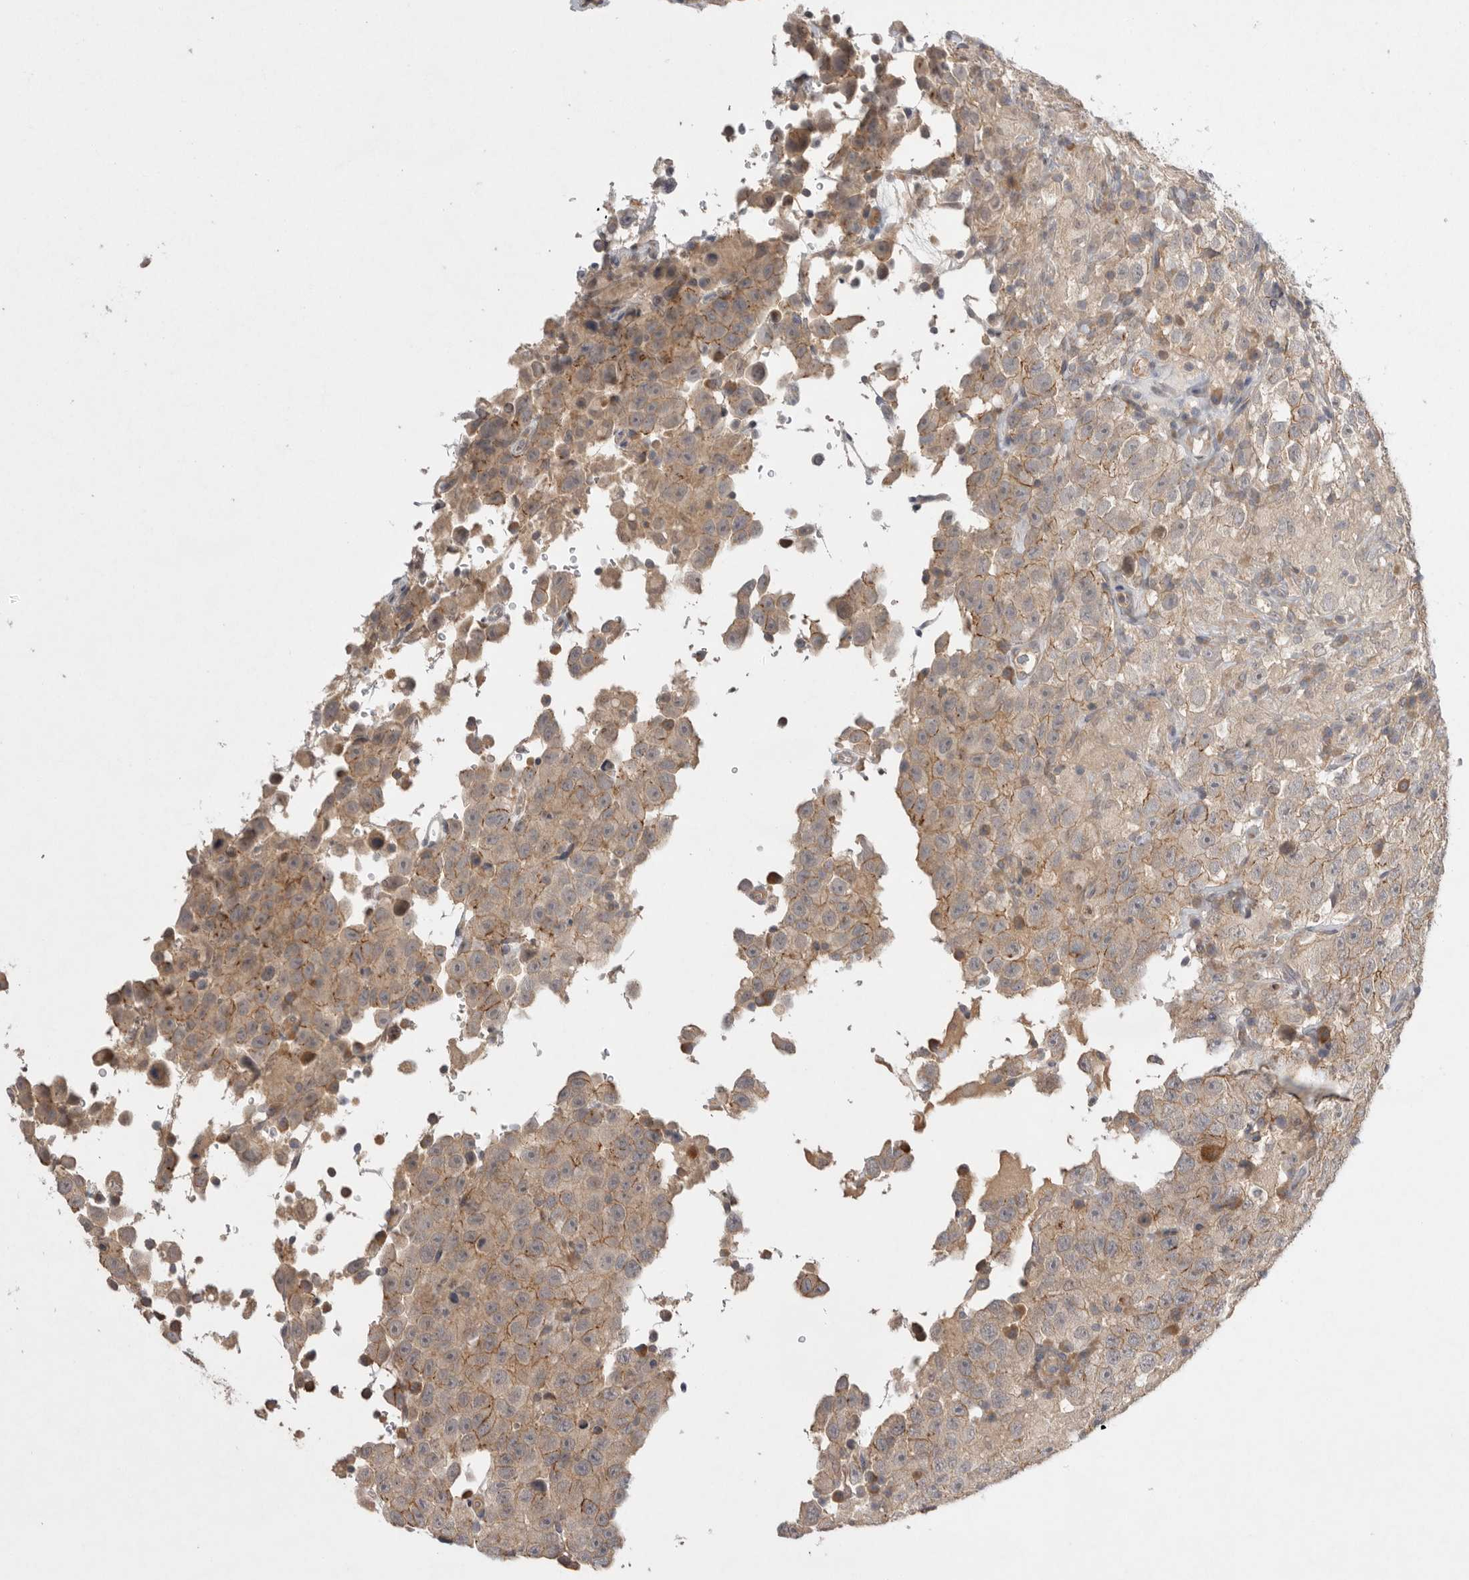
{"staining": {"intensity": "moderate", "quantity": ">75%", "location": "cytoplasmic/membranous"}, "tissue": "testis cancer", "cell_type": "Tumor cells", "image_type": "cancer", "snomed": [{"axis": "morphology", "description": "Seminoma, NOS"}, {"axis": "topography", "description": "Testis"}], "caption": "The immunohistochemical stain highlights moderate cytoplasmic/membranous staining in tumor cells of seminoma (testis) tissue. (DAB = brown stain, brightfield microscopy at high magnification).", "gene": "NRCAM", "patient": {"sex": "male", "age": 41}}